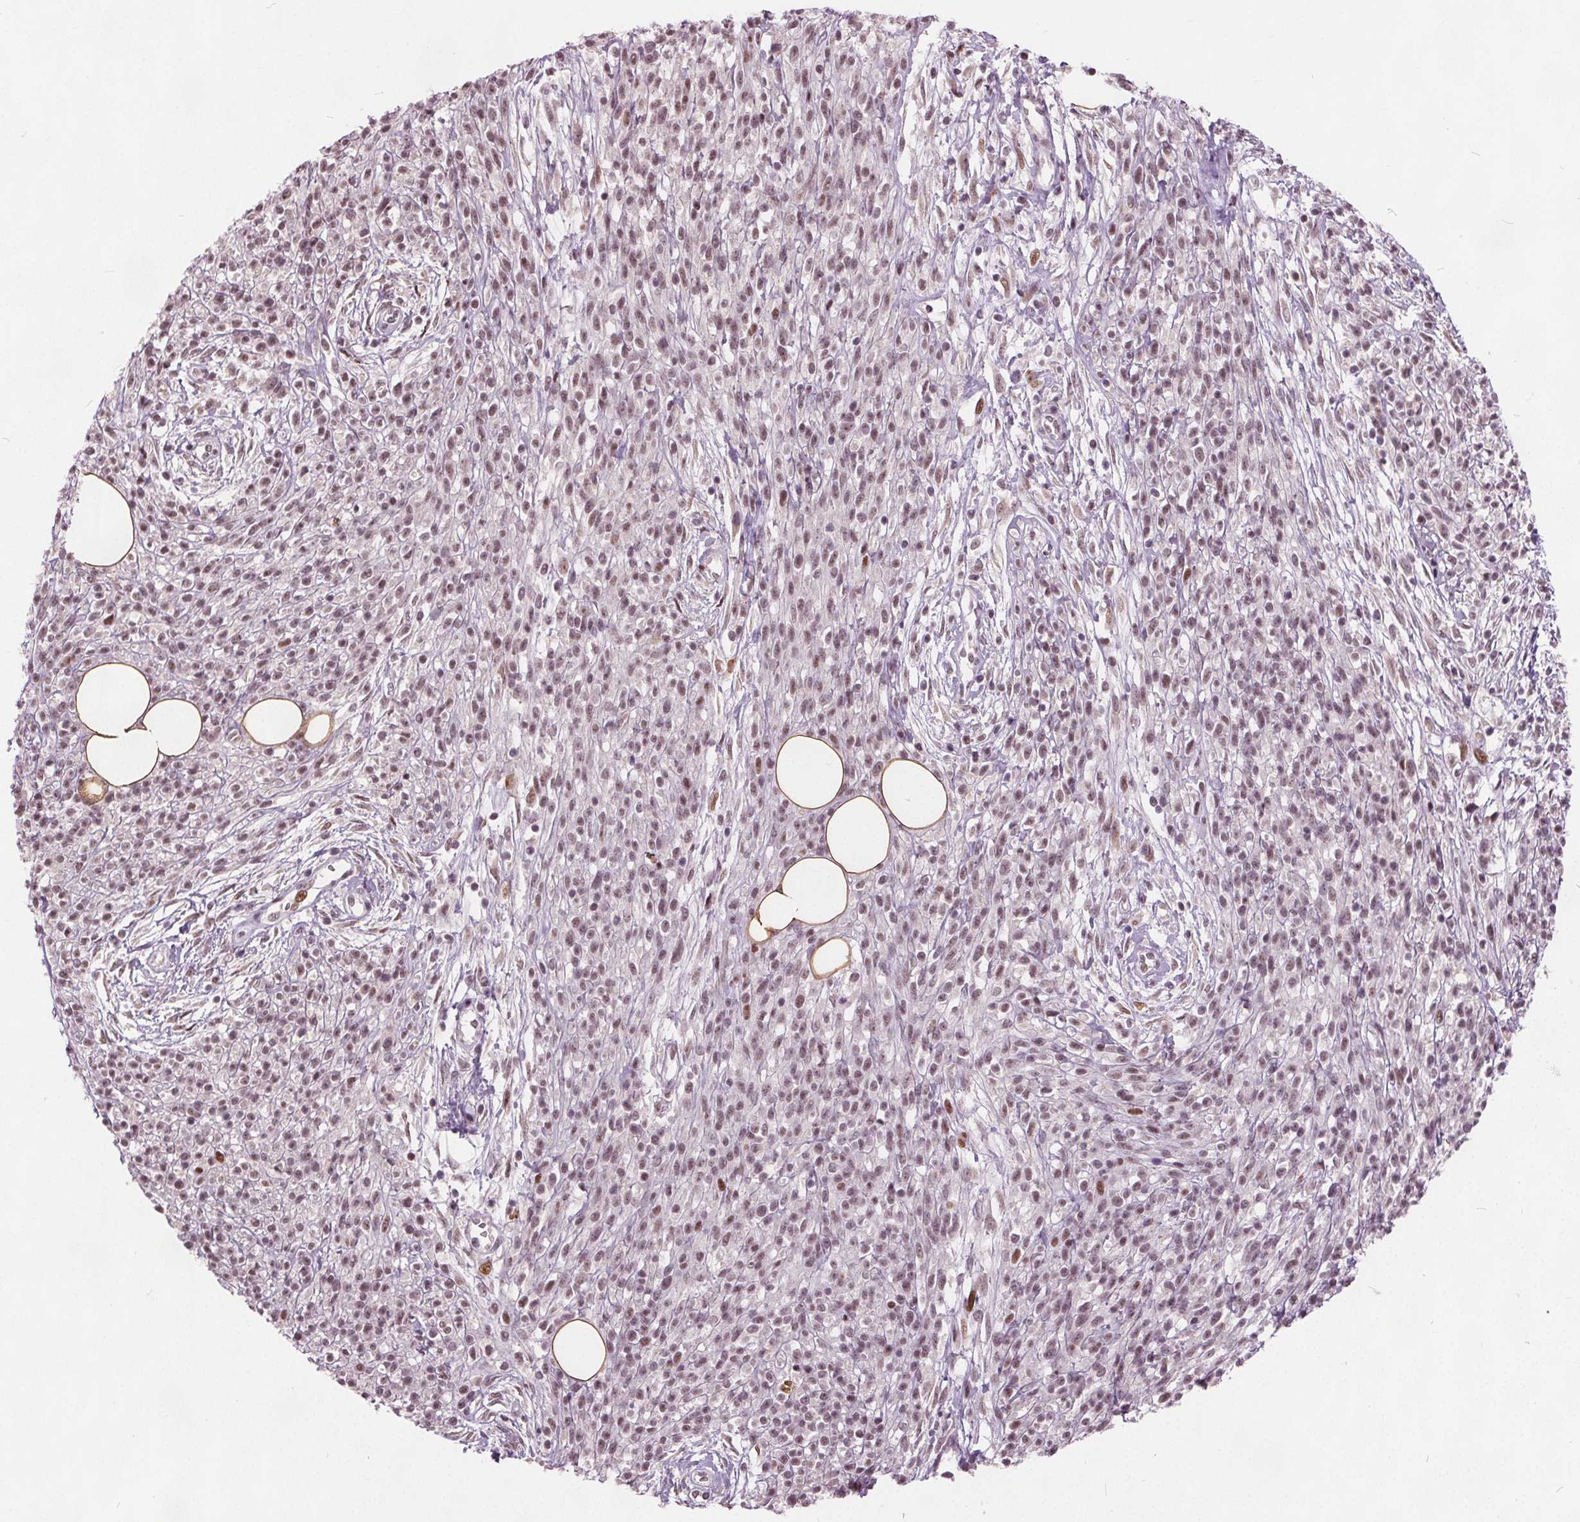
{"staining": {"intensity": "moderate", "quantity": ">75%", "location": "nuclear"}, "tissue": "melanoma", "cell_type": "Tumor cells", "image_type": "cancer", "snomed": [{"axis": "morphology", "description": "Malignant melanoma, NOS"}, {"axis": "topography", "description": "Skin"}, {"axis": "topography", "description": "Skin of trunk"}], "caption": "Protein staining displays moderate nuclear expression in approximately >75% of tumor cells in melanoma. The staining was performed using DAB to visualize the protein expression in brown, while the nuclei were stained in blue with hematoxylin (Magnification: 20x).", "gene": "TTC34", "patient": {"sex": "male", "age": 74}}